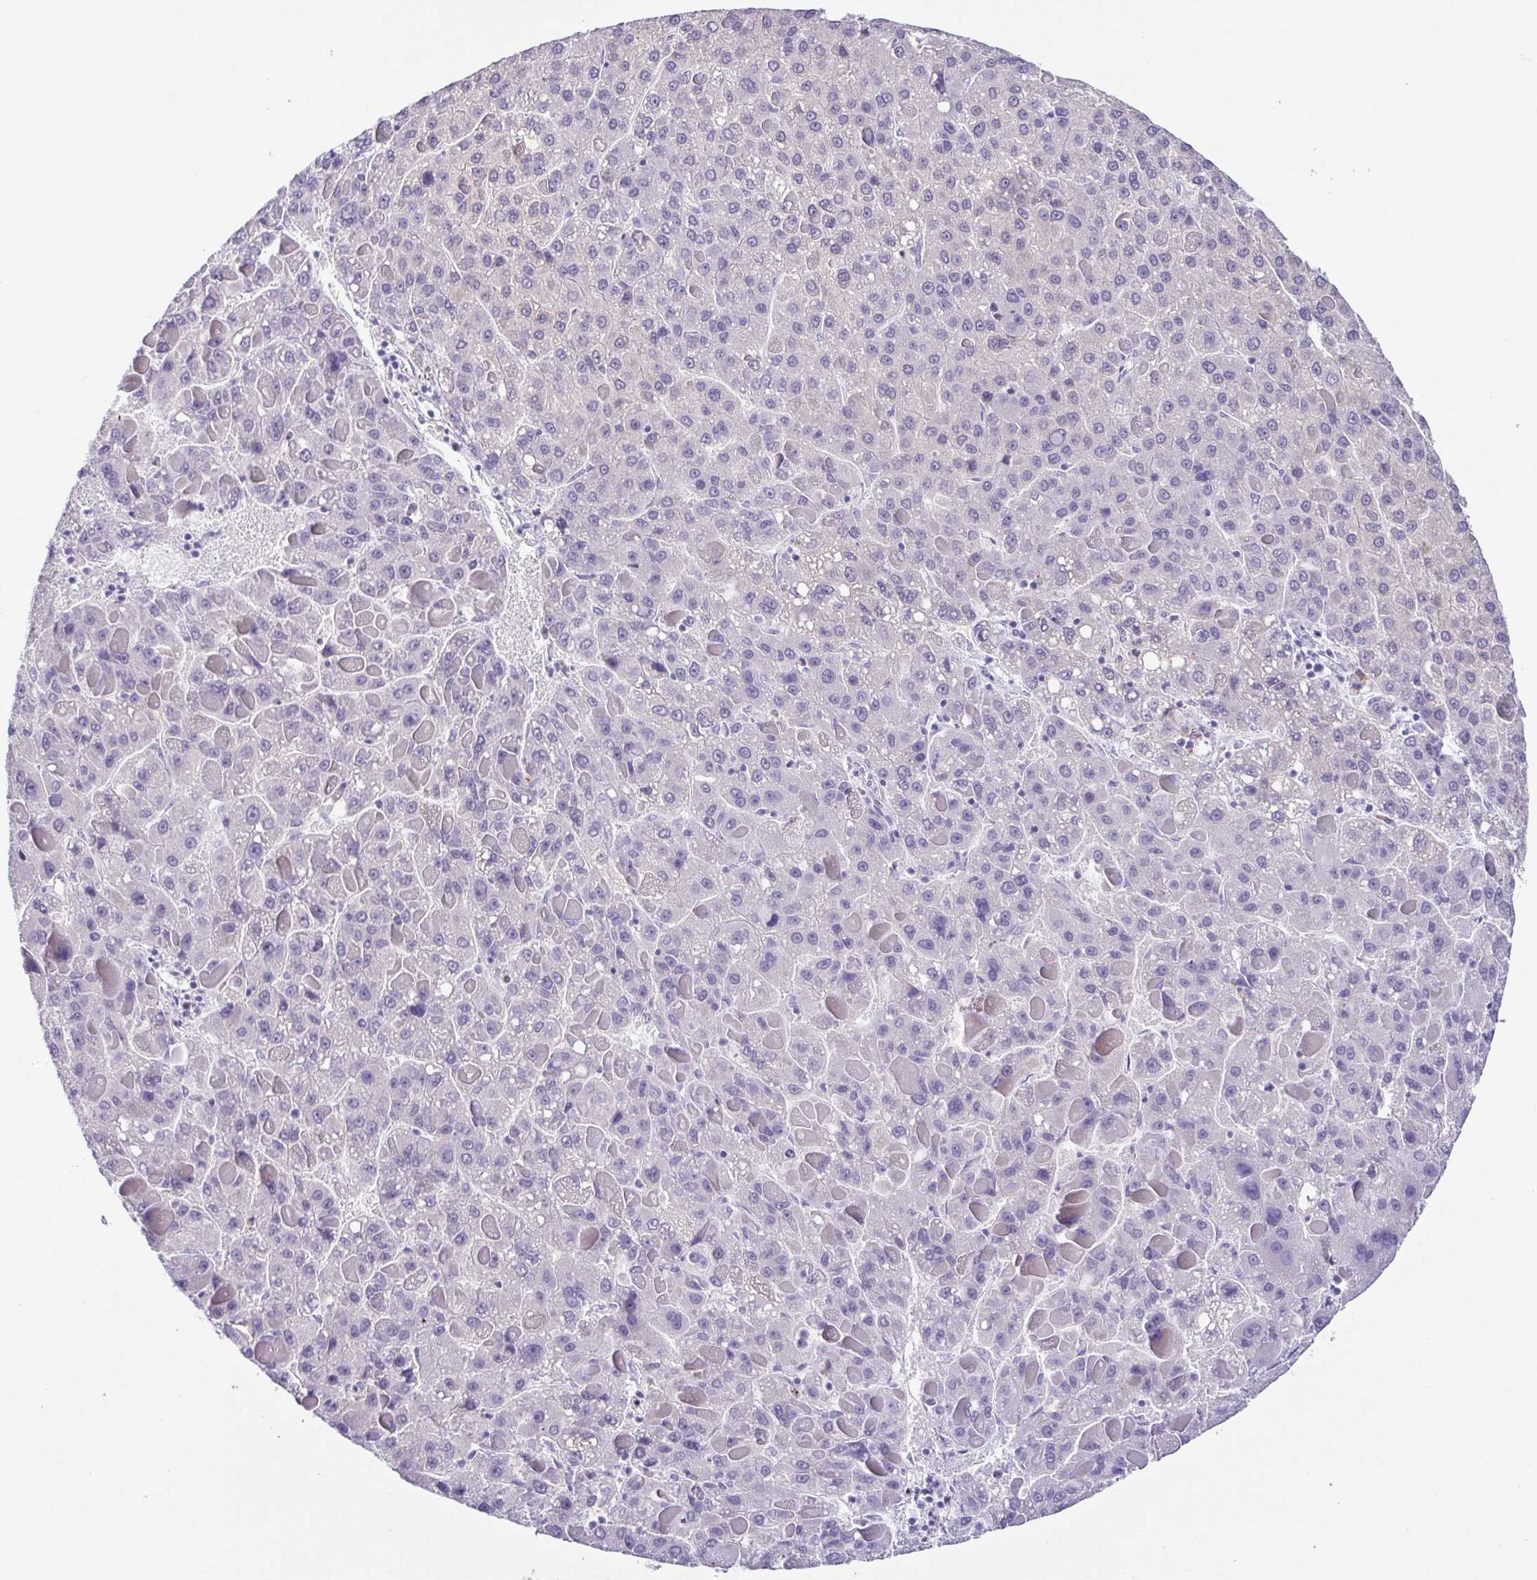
{"staining": {"intensity": "negative", "quantity": "none", "location": "none"}, "tissue": "liver cancer", "cell_type": "Tumor cells", "image_type": "cancer", "snomed": [{"axis": "morphology", "description": "Carcinoma, Hepatocellular, NOS"}, {"axis": "topography", "description": "Liver"}], "caption": "Immunohistochemistry (IHC) histopathology image of liver cancer stained for a protein (brown), which exhibits no positivity in tumor cells.", "gene": "TERT", "patient": {"sex": "female", "age": 82}}